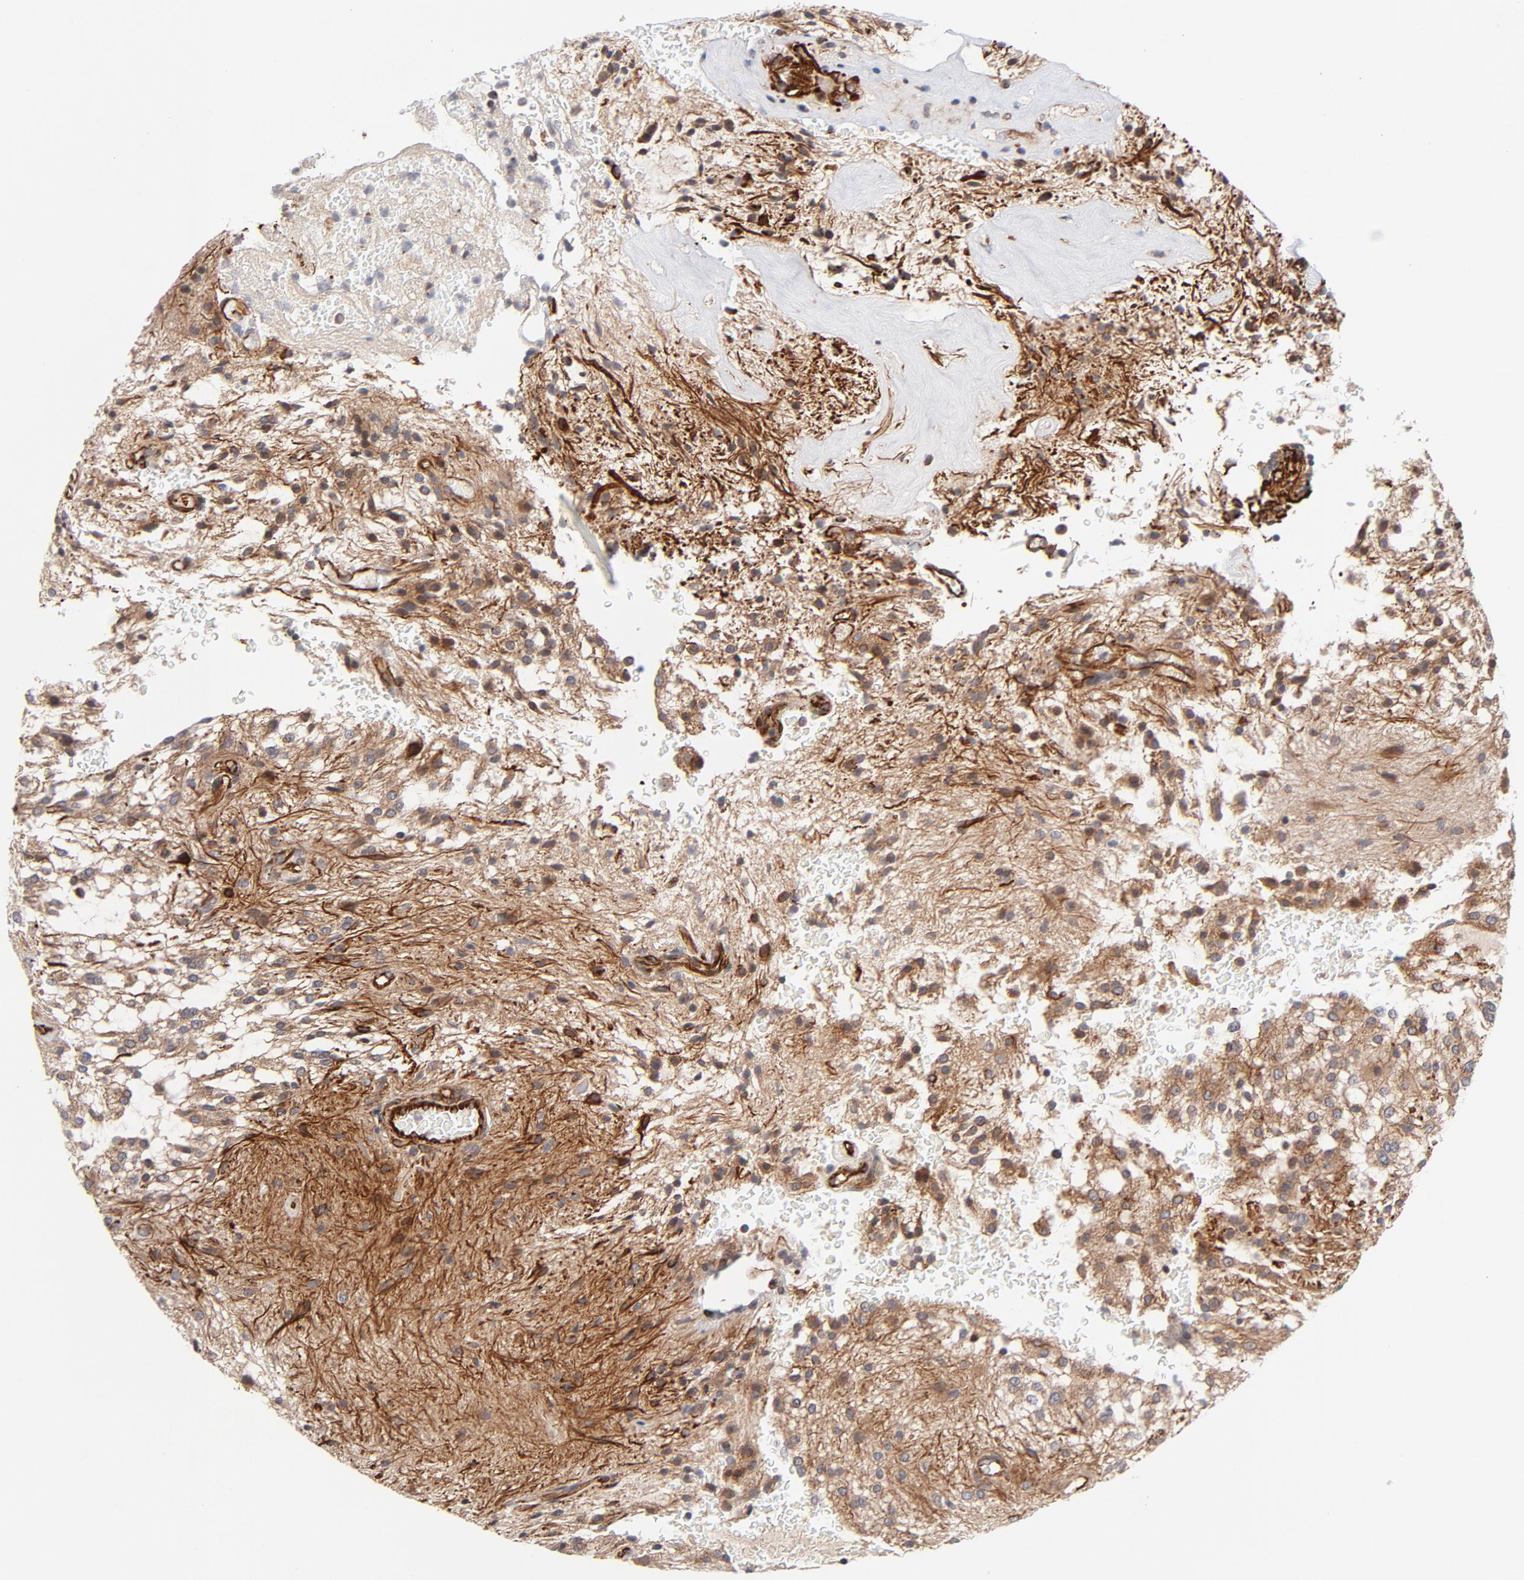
{"staining": {"intensity": "weak", "quantity": "25%-75%", "location": "cytoplasmic/membranous"}, "tissue": "glioma", "cell_type": "Tumor cells", "image_type": "cancer", "snomed": [{"axis": "morphology", "description": "Glioma, malignant, NOS"}, {"axis": "topography", "description": "Cerebellum"}], "caption": "Immunohistochemical staining of human malignant glioma shows low levels of weak cytoplasmic/membranous protein staining in about 25%-75% of tumor cells. The protein is stained brown, and the nuclei are stained in blue (DAB IHC with brightfield microscopy, high magnification).", "gene": "DNAAF2", "patient": {"sex": "female", "age": 10}}